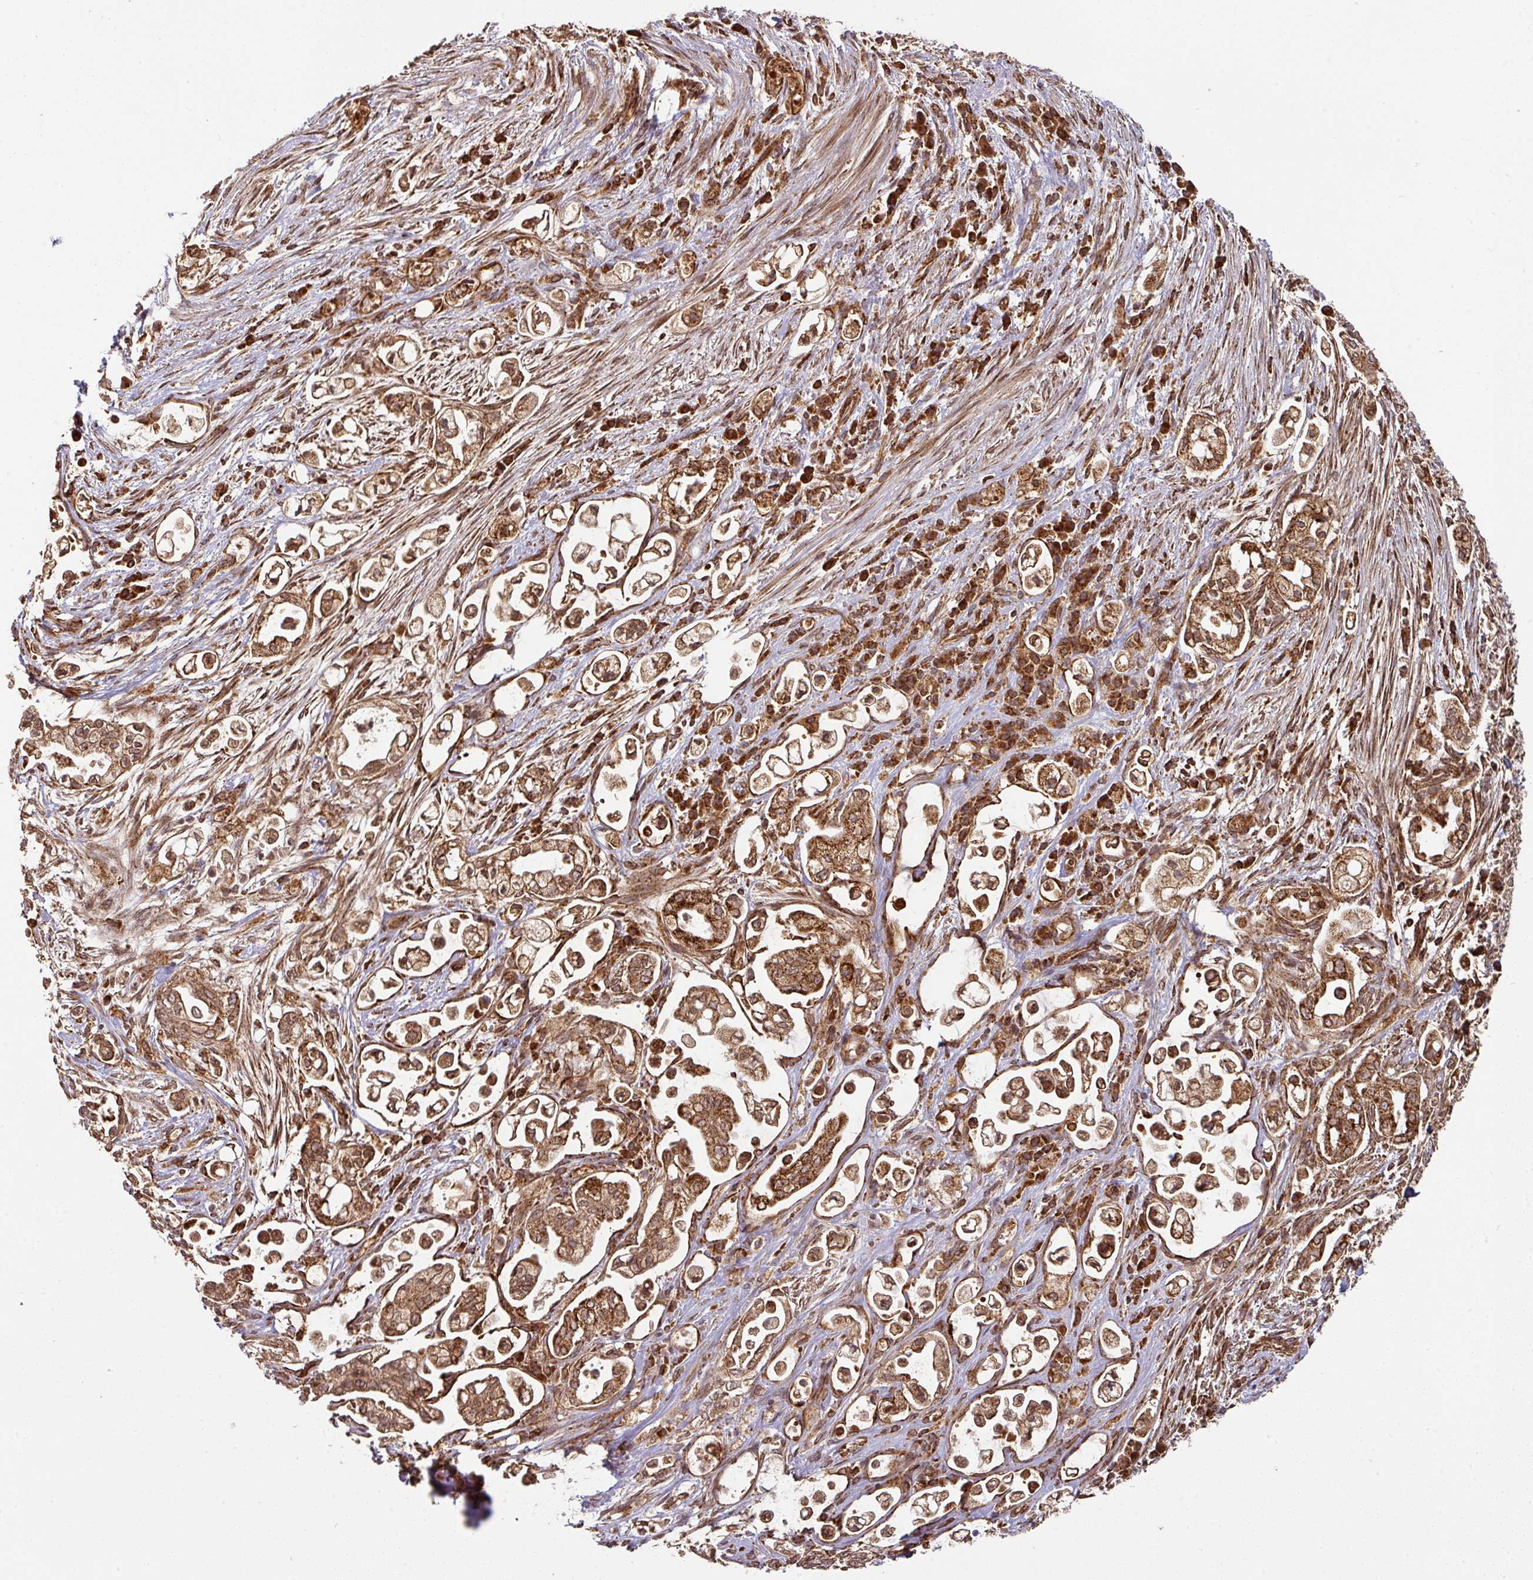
{"staining": {"intensity": "strong", "quantity": ">75%", "location": "cytoplasmic/membranous"}, "tissue": "pancreatic cancer", "cell_type": "Tumor cells", "image_type": "cancer", "snomed": [{"axis": "morphology", "description": "Adenocarcinoma, NOS"}, {"axis": "topography", "description": "Pancreas"}], "caption": "Protein staining by IHC reveals strong cytoplasmic/membranous staining in about >75% of tumor cells in pancreatic cancer (adenocarcinoma). (DAB (3,3'-diaminobenzidine) = brown stain, brightfield microscopy at high magnification).", "gene": "TRAP1", "patient": {"sex": "female", "age": 69}}